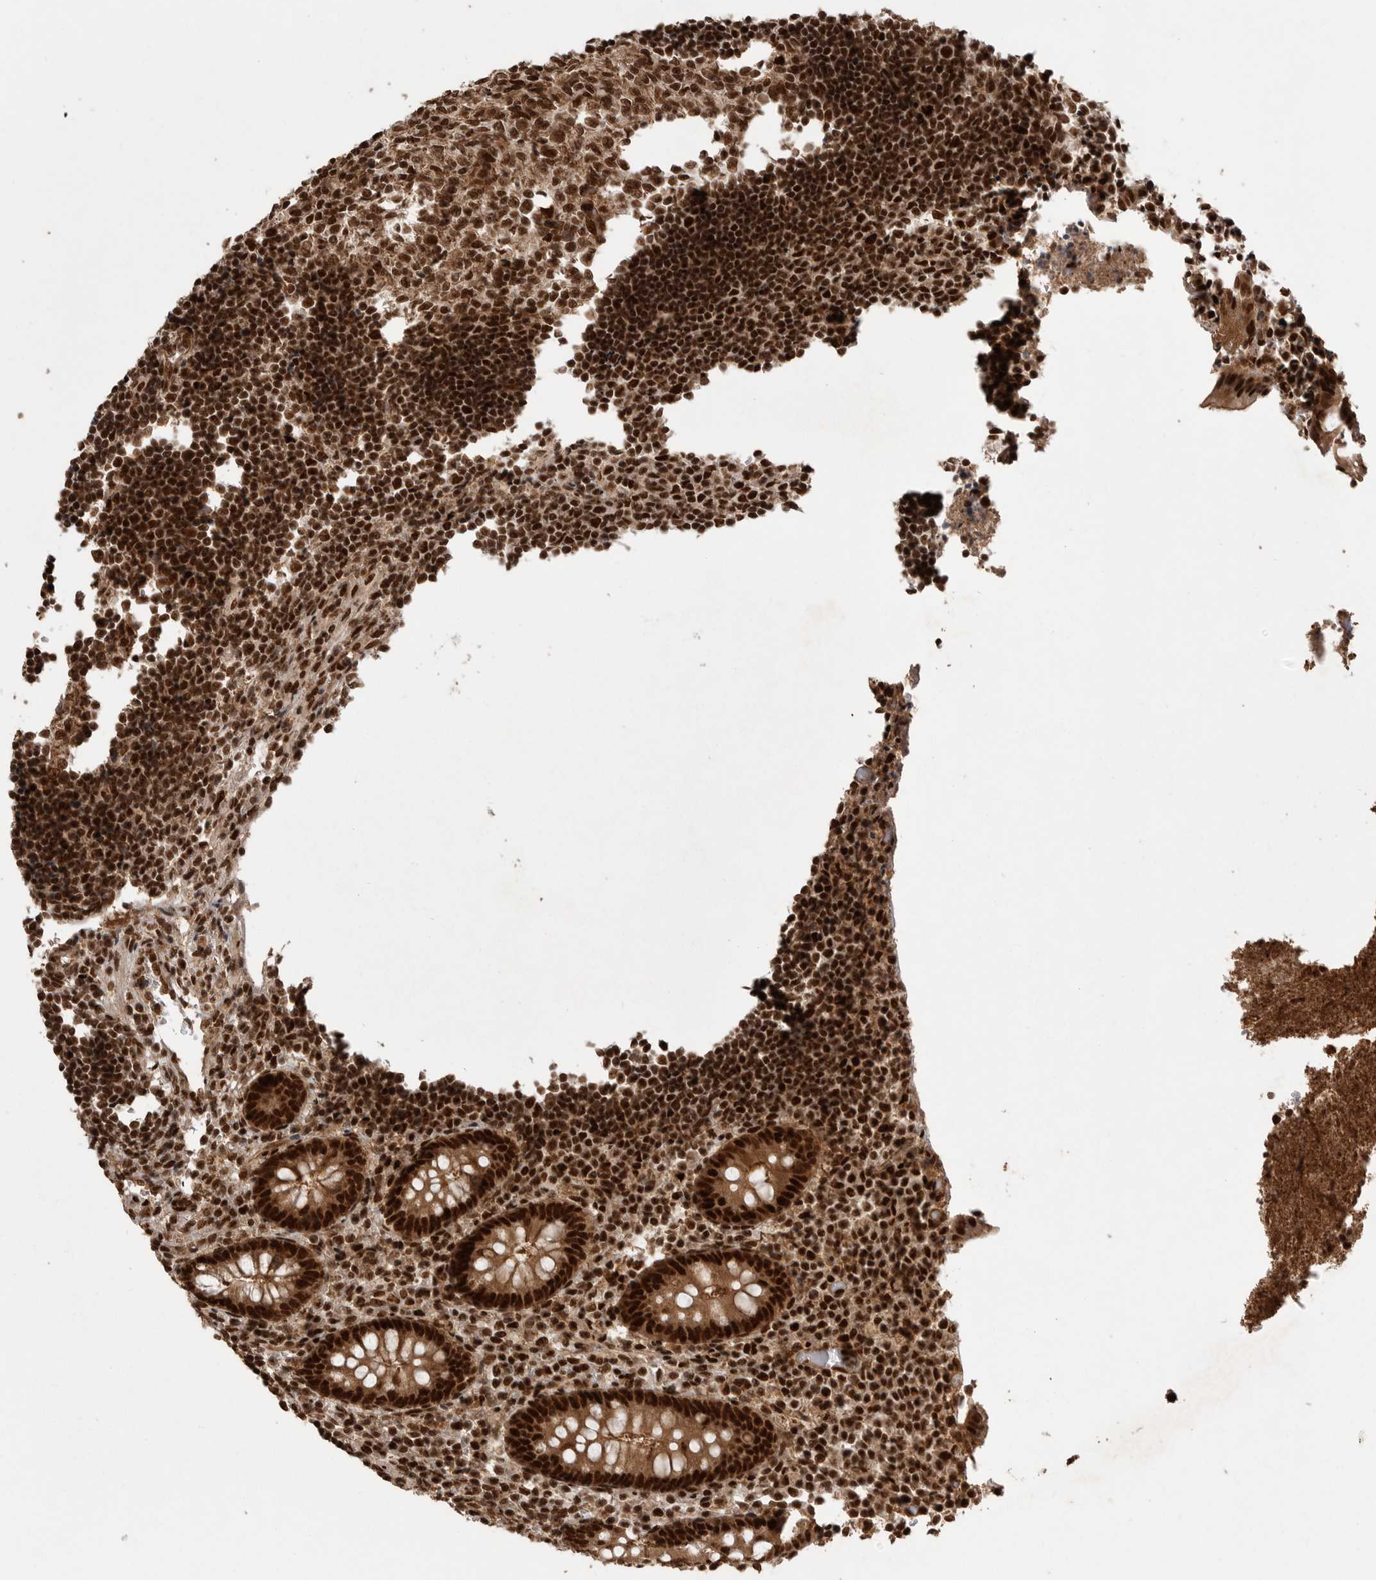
{"staining": {"intensity": "strong", "quantity": ">75%", "location": "nuclear"}, "tissue": "appendix", "cell_type": "Glandular cells", "image_type": "normal", "snomed": [{"axis": "morphology", "description": "Normal tissue, NOS"}, {"axis": "topography", "description": "Appendix"}], "caption": "Immunohistochemical staining of unremarkable human appendix demonstrates strong nuclear protein staining in approximately >75% of glandular cells. The protein is shown in brown color, while the nuclei are stained blue.", "gene": "PPP1R8", "patient": {"sex": "female", "age": 17}}